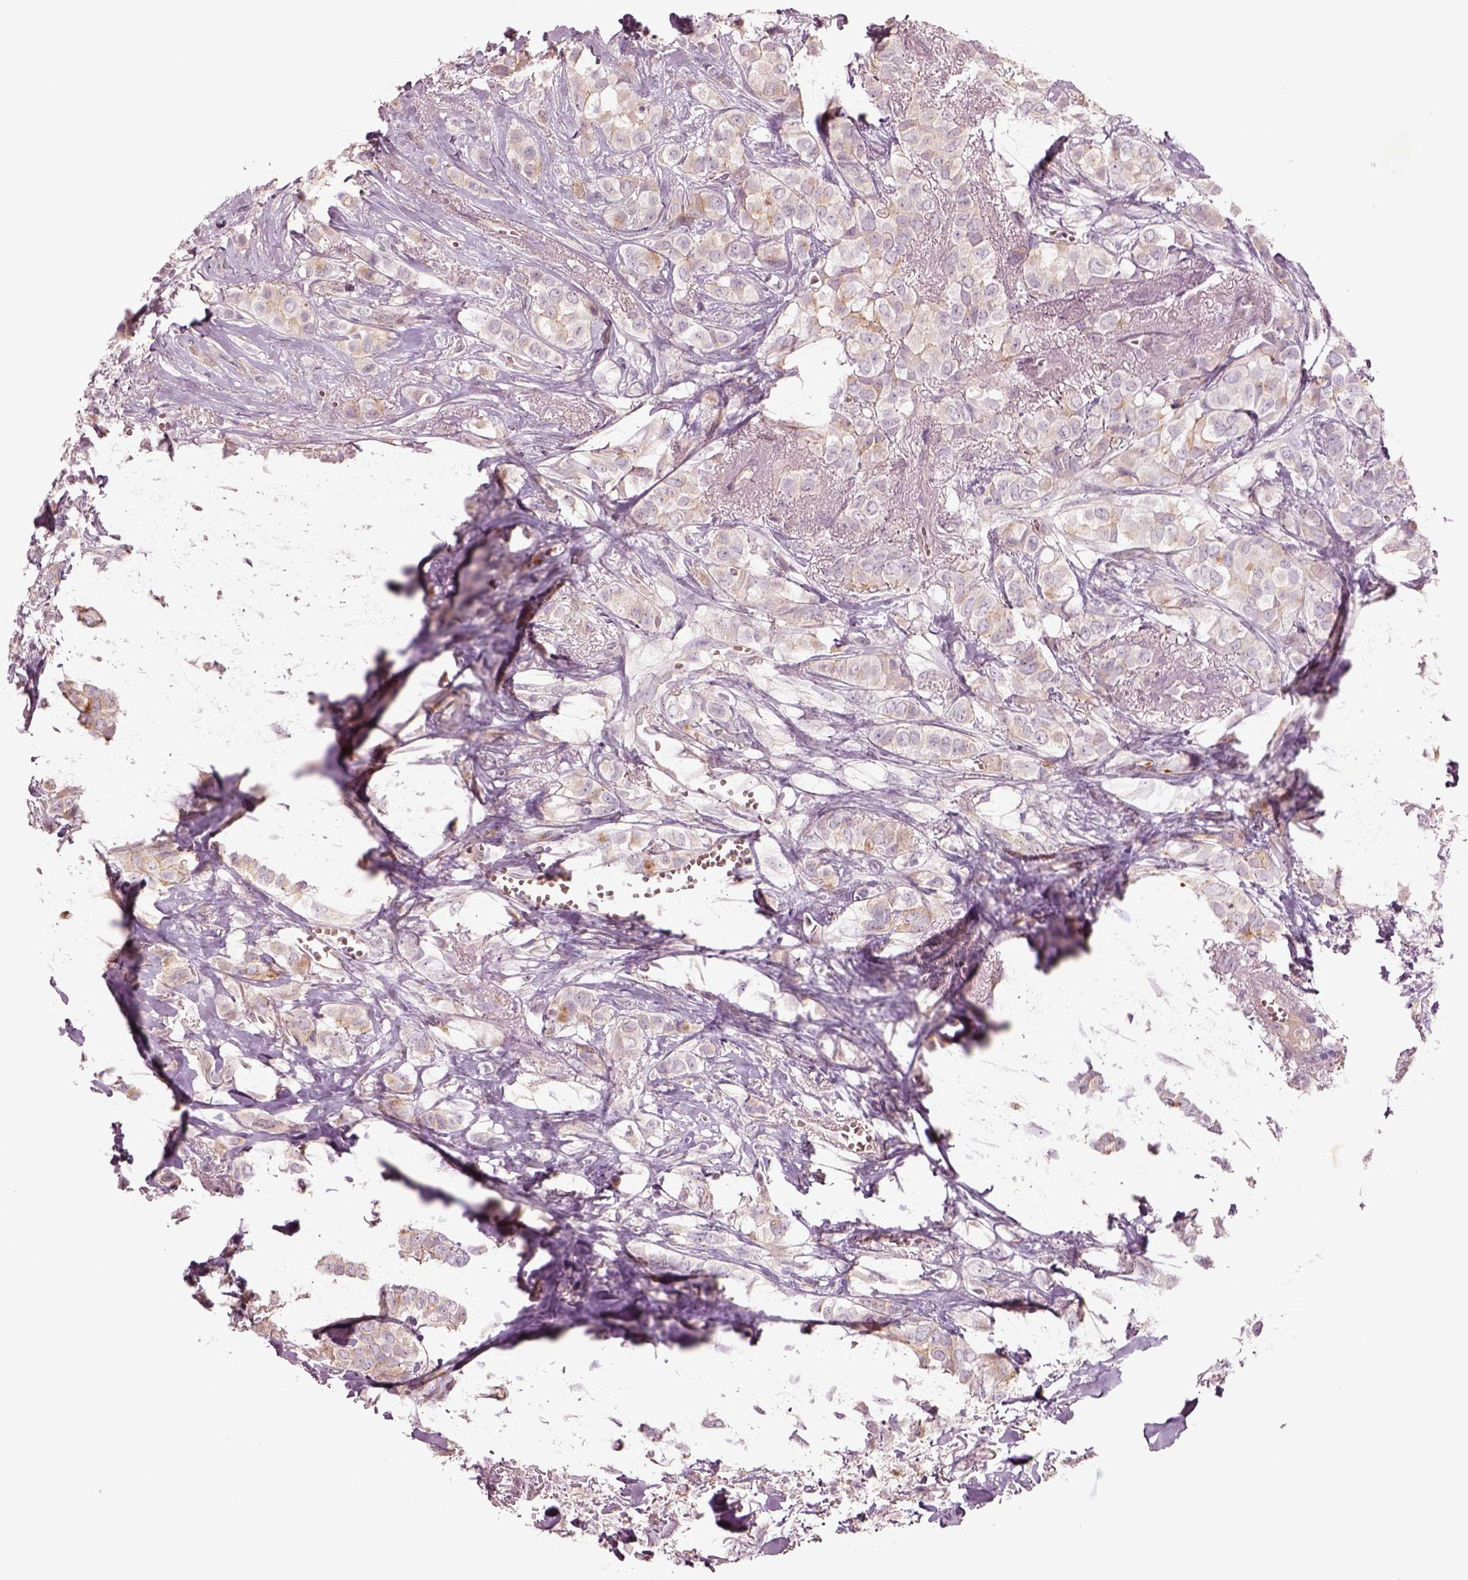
{"staining": {"intensity": "negative", "quantity": "none", "location": "none"}, "tissue": "breast cancer", "cell_type": "Tumor cells", "image_type": "cancer", "snomed": [{"axis": "morphology", "description": "Duct carcinoma"}, {"axis": "topography", "description": "Breast"}], "caption": "Immunohistochemistry (IHC) photomicrograph of neoplastic tissue: human intraductal carcinoma (breast) stained with DAB (3,3'-diaminobenzidine) exhibits no significant protein staining in tumor cells. (DAB immunohistochemistry with hematoxylin counter stain).", "gene": "DUOXA2", "patient": {"sex": "female", "age": 85}}